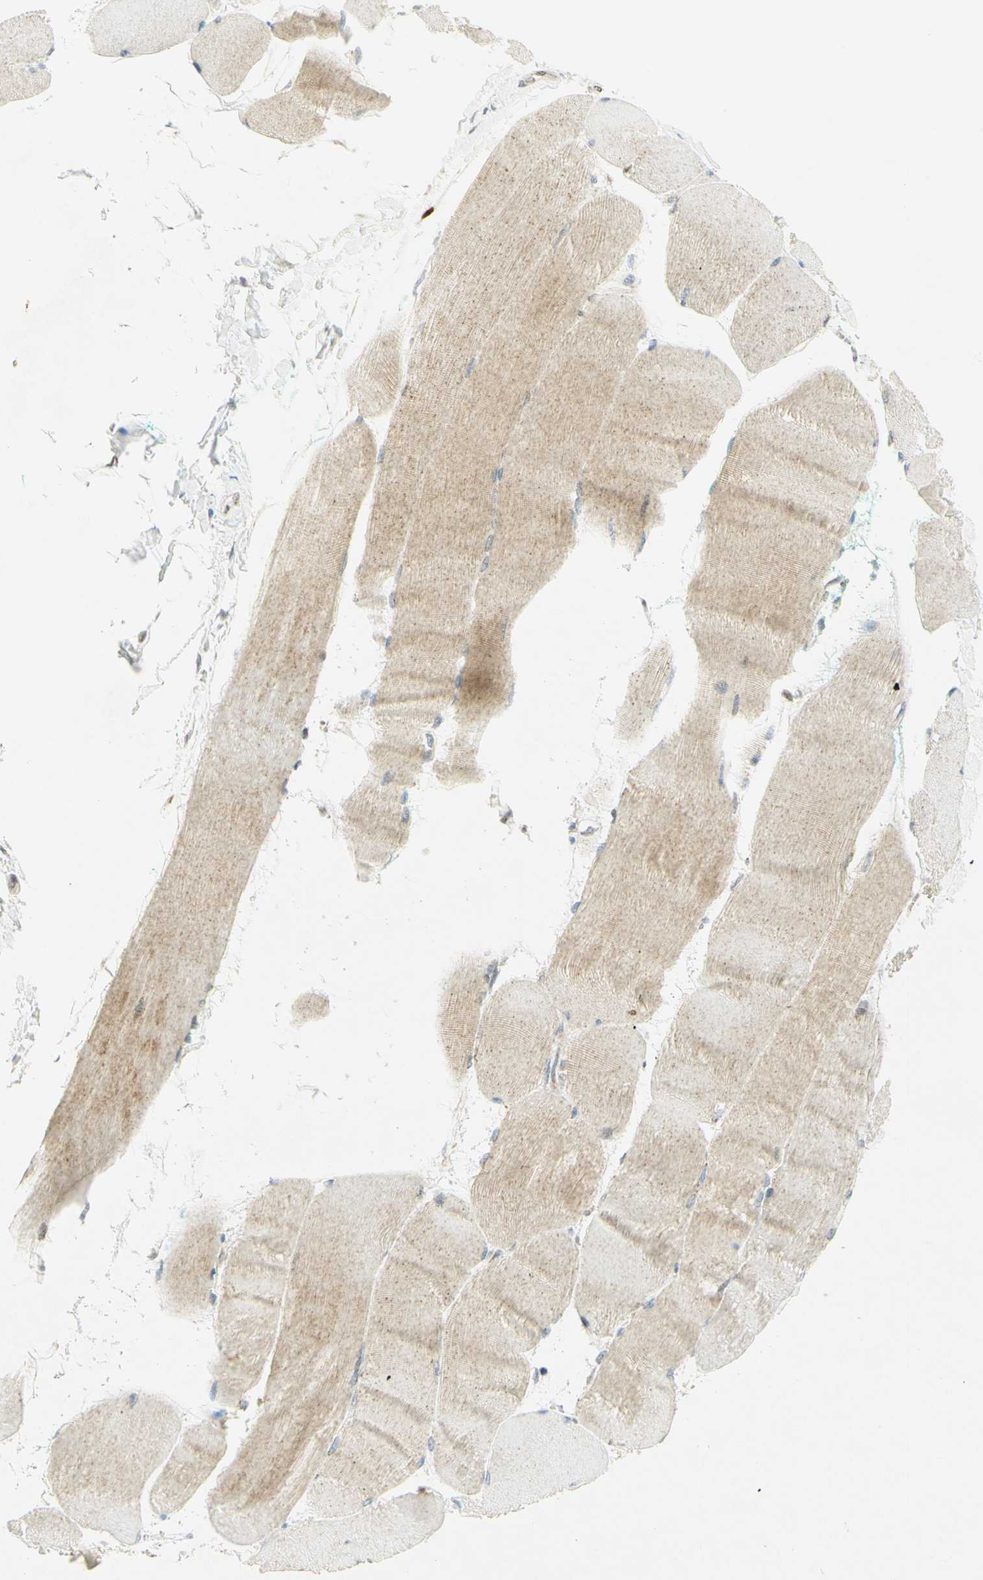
{"staining": {"intensity": "moderate", "quantity": ">75%", "location": "cytoplasmic/membranous"}, "tissue": "skeletal muscle", "cell_type": "Myocytes", "image_type": "normal", "snomed": [{"axis": "morphology", "description": "Normal tissue, NOS"}, {"axis": "morphology", "description": "Squamous cell carcinoma, NOS"}, {"axis": "topography", "description": "Skeletal muscle"}], "caption": "A brown stain highlights moderate cytoplasmic/membranous expression of a protein in myocytes of normal skeletal muscle. (DAB (3,3'-diaminobenzidine) = brown stain, brightfield microscopy at high magnification).", "gene": "E2F1", "patient": {"sex": "male", "age": 51}}